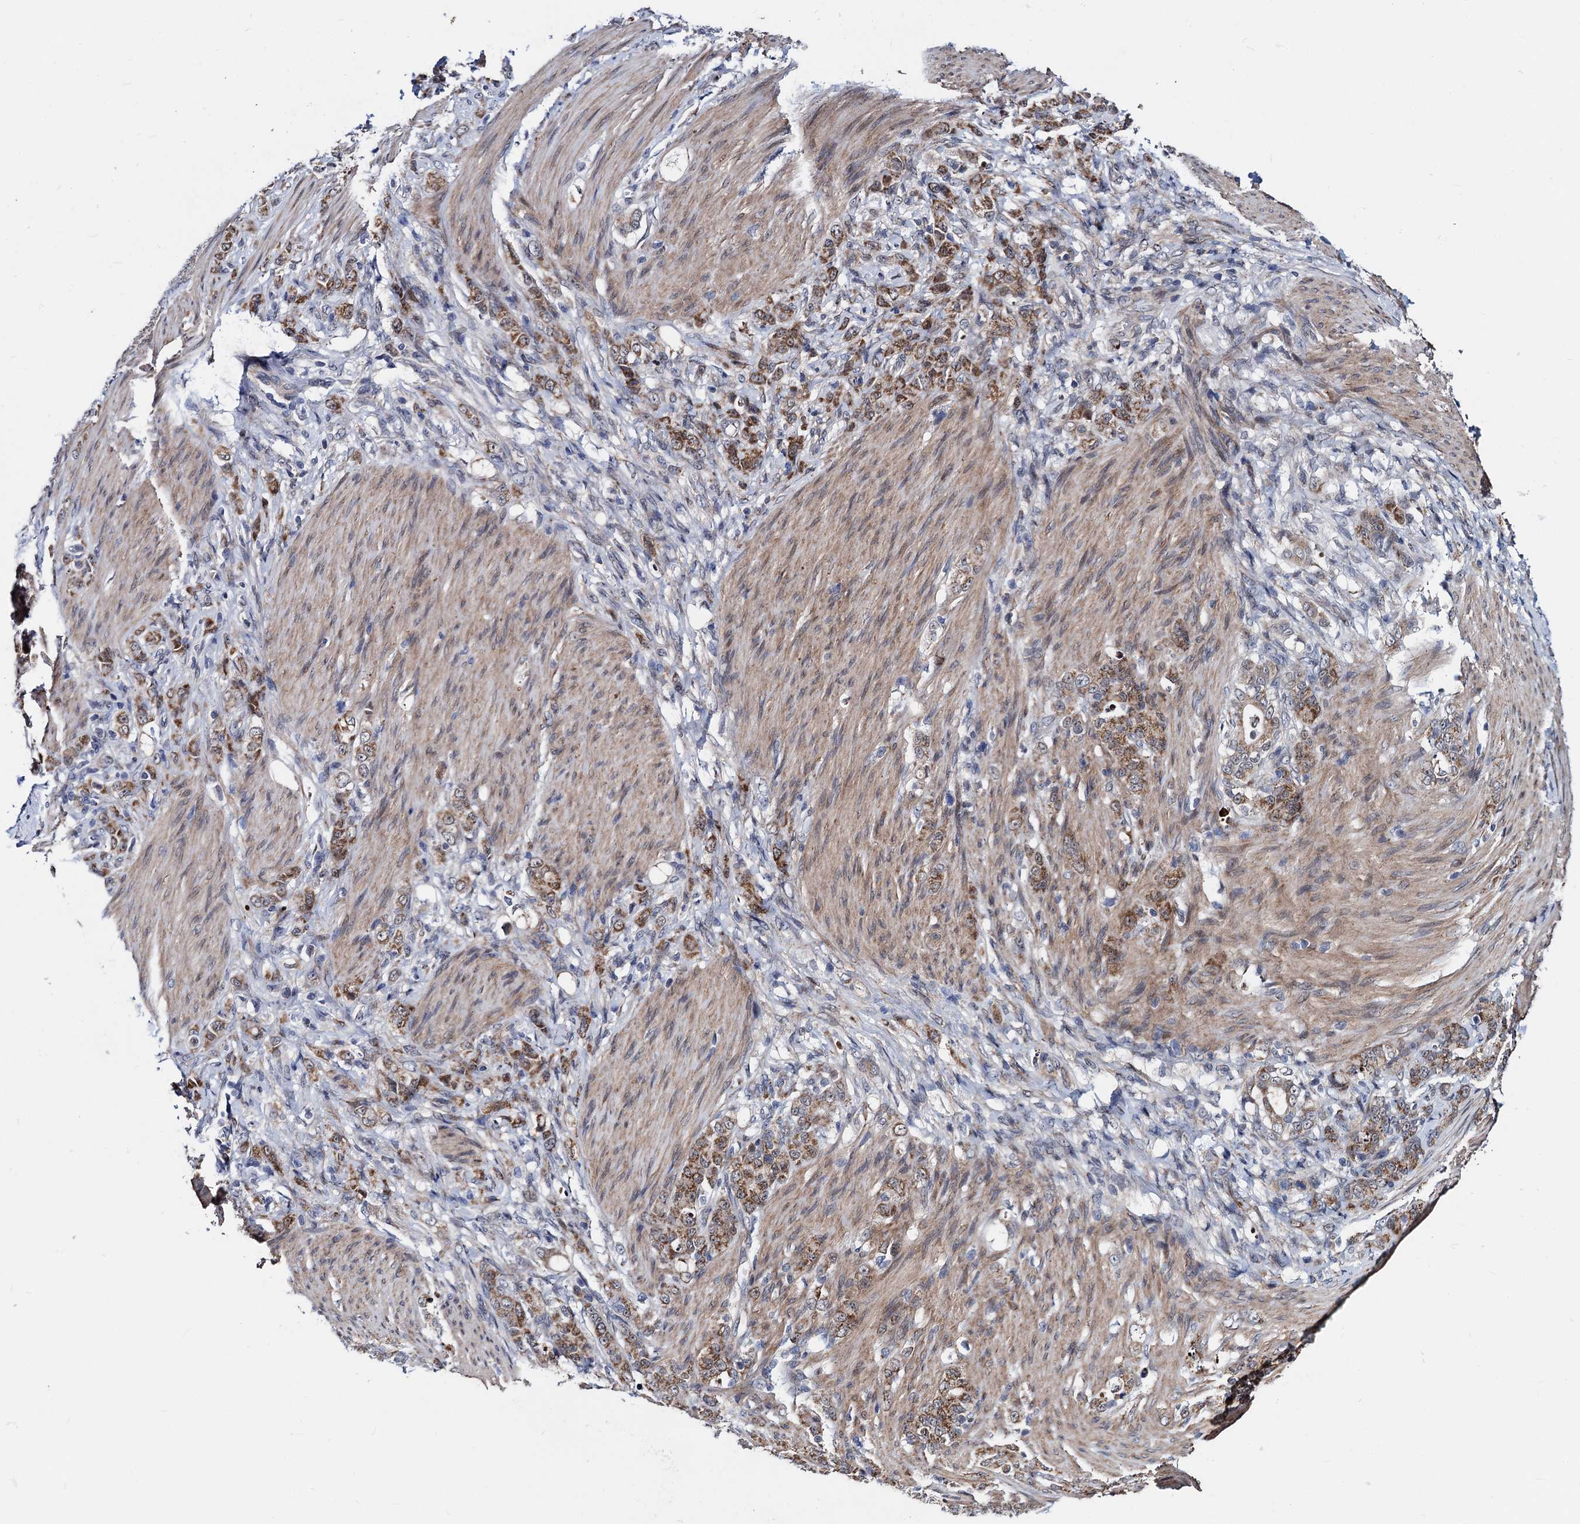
{"staining": {"intensity": "moderate", "quantity": ">75%", "location": "cytoplasmic/membranous"}, "tissue": "stomach cancer", "cell_type": "Tumor cells", "image_type": "cancer", "snomed": [{"axis": "morphology", "description": "Adenocarcinoma, NOS"}, {"axis": "topography", "description": "Stomach"}], "caption": "IHC photomicrograph of neoplastic tissue: human stomach cancer stained using immunohistochemistry displays medium levels of moderate protein expression localized specifically in the cytoplasmic/membranous of tumor cells, appearing as a cytoplasmic/membranous brown color.", "gene": "COA4", "patient": {"sex": "female", "age": 79}}